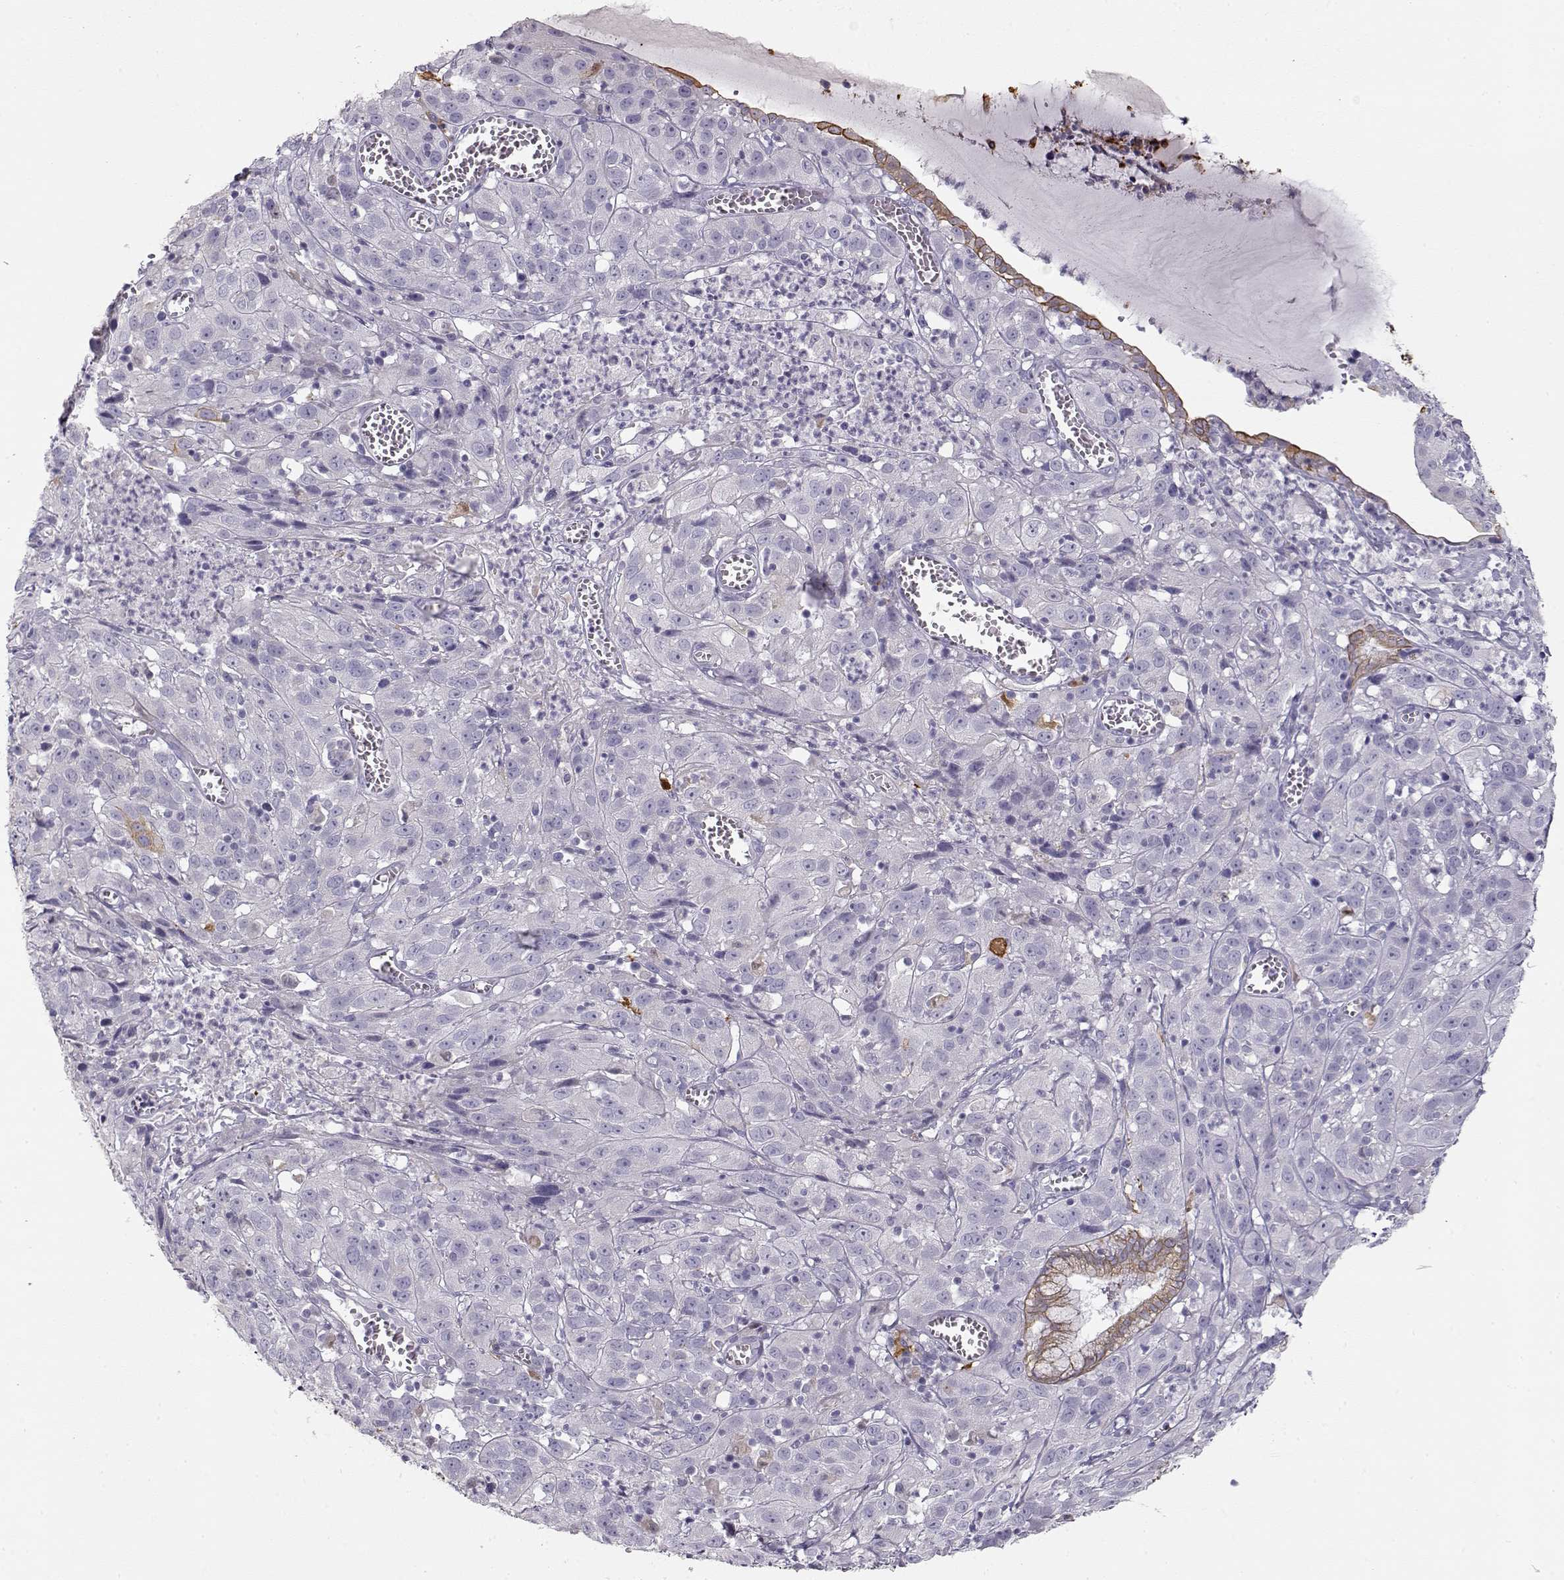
{"staining": {"intensity": "negative", "quantity": "none", "location": "none"}, "tissue": "cervical cancer", "cell_type": "Tumor cells", "image_type": "cancer", "snomed": [{"axis": "morphology", "description": "Squamous cell carcinoma, NOS"}, {"axis": "topography", "description": "Cervix"}], "caption": "Immunohistochemistry histopathology image of human cervical squamous cell carcinoma stained for a protein (brown), which reveals no positivity in tumor cells.", "gene": "S100B", "patient": {"sex": "female", "age": 32}}